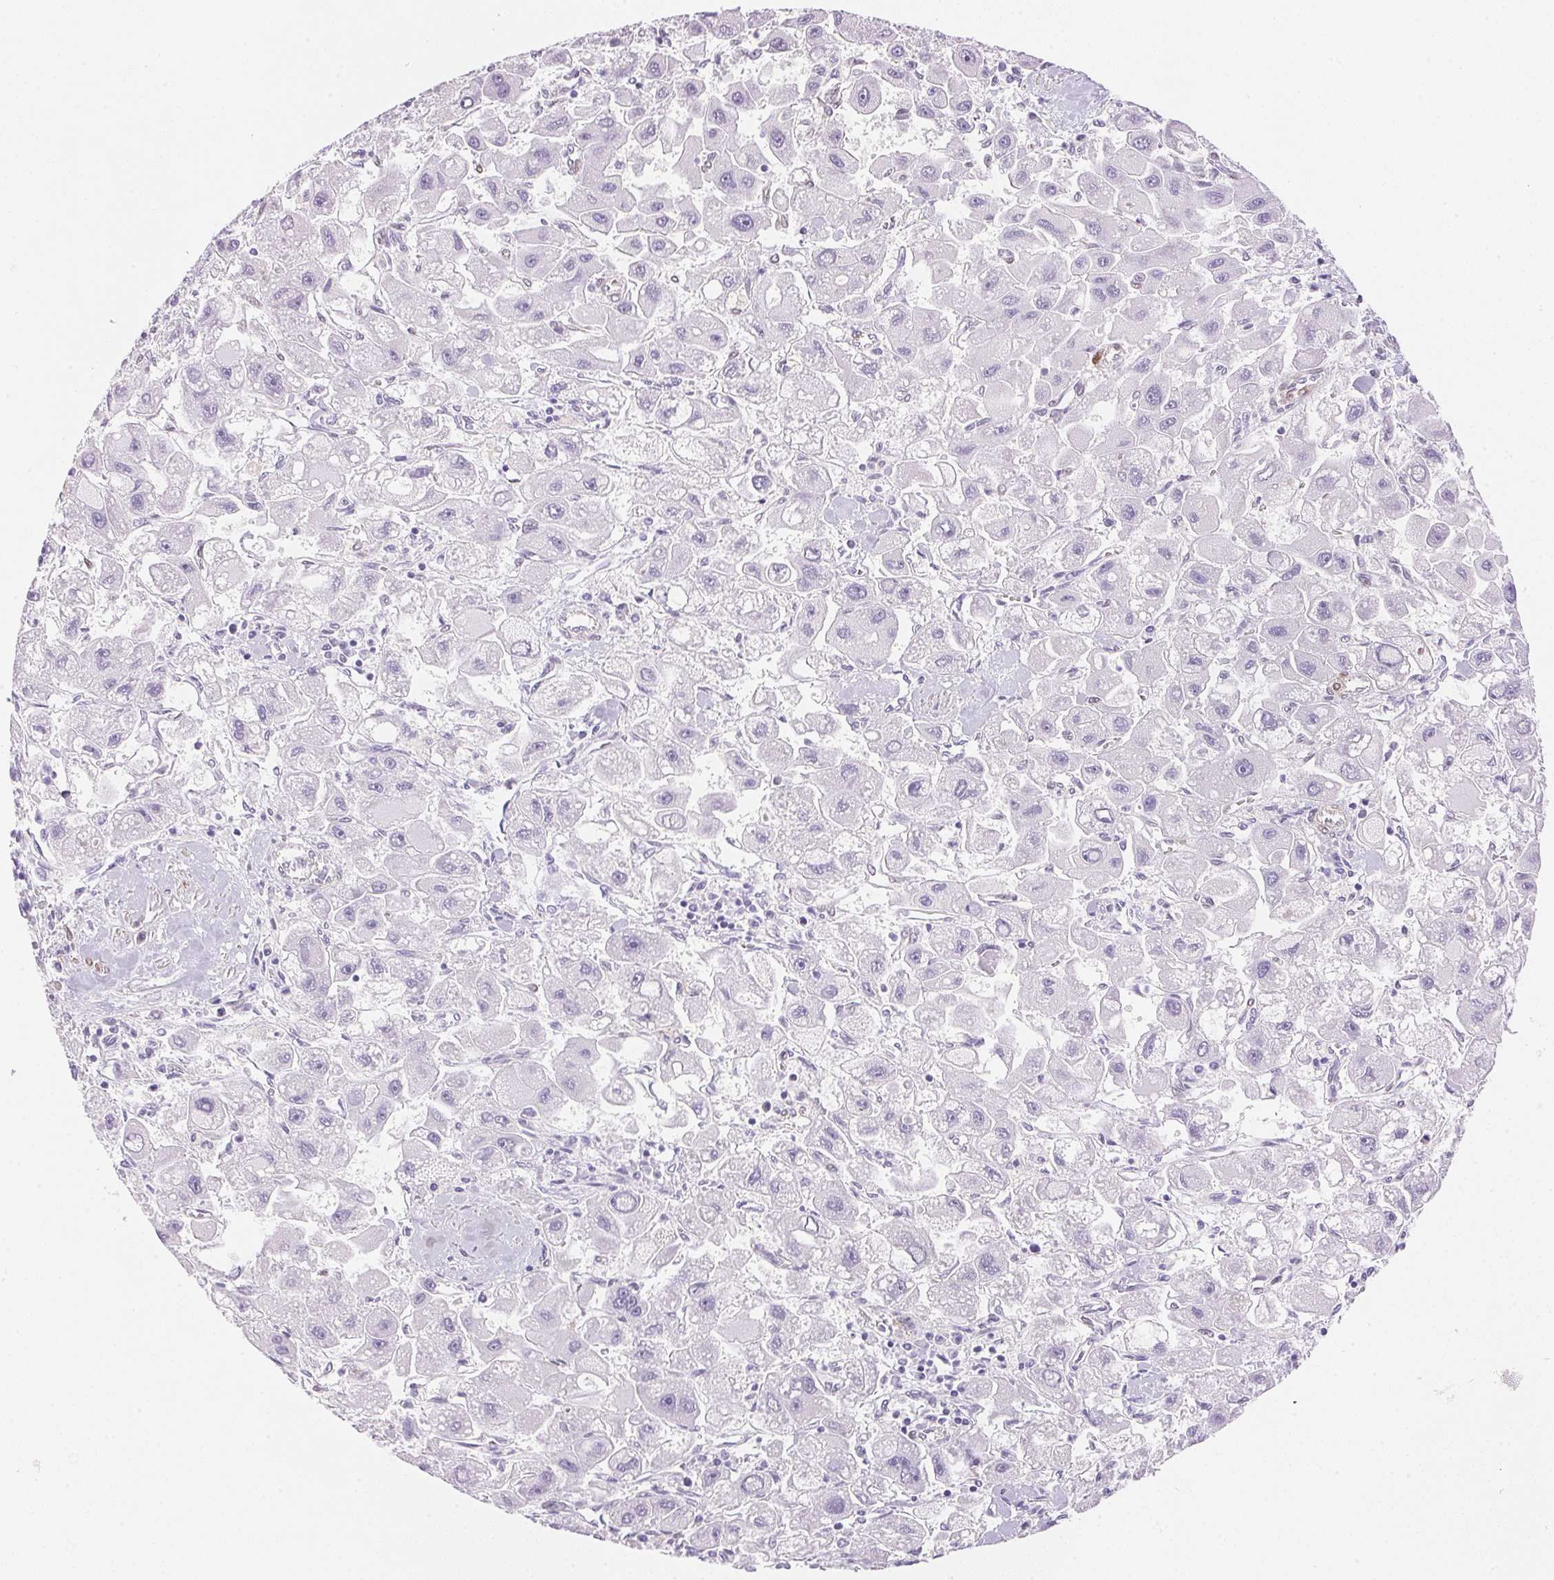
{"staining": {"intensity": "negative", "quantity": "none", "location": "none"}, "tissue": "liver cancer", "cell_type": "Tumor cells", "image_type": "cancer", "snomed": [{"axis": "morphology", "description": "Carcinoma, Hepatocellular, NOS"}, {"axis": "topography", "description": "Liver"}], "caption": "Immunohistochemistry (IHC) histopathology image of hepatocellular carcinoma (liver) stained for a protein (brown), which displays no positivity in tumor cells.", "gene": "SMTN", "patient": {"sex": "male", "age": 24}}